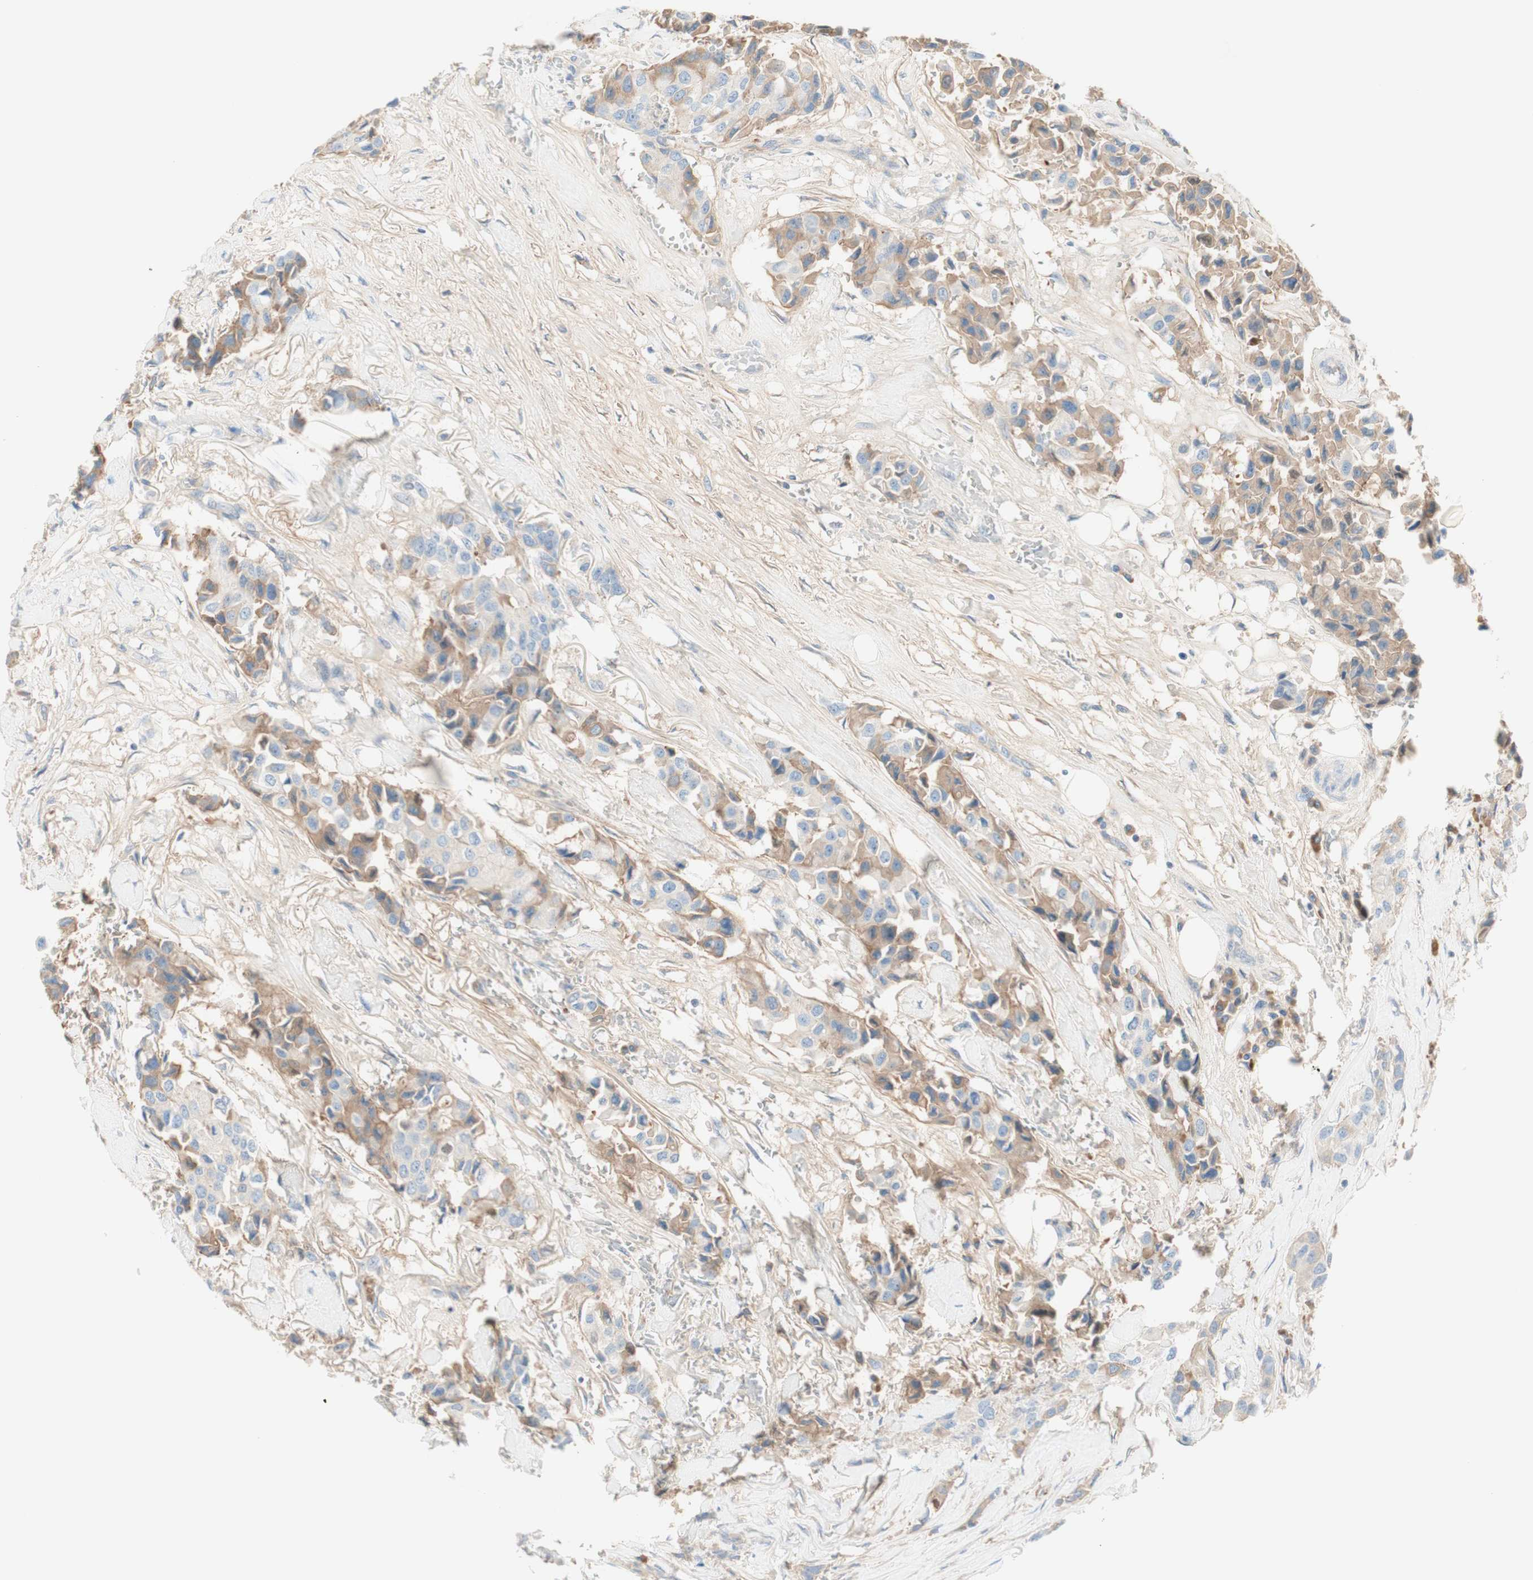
{"staining": {"intensity": "moderate", "quantity": "25%-75%", "location": "cytoplasmic/membranous"}, "tissue": "breast cancer", "cell_type": "Tumor cells", "image_type": "cancer", "snomed": [{"axis": "morphology", "description": "Duct carcinoma"}, {"axis": "topography", "description": "Breast"}], "caption": "This micrograph reveals IHC staining of human breast intraductal carcinoma, with medium moderate cytoplasmic/membranous positivity in approximately 25%-75% of tumor cells.", "gene": "KNG1", "patient": {"sex": "female", "age": 80}}